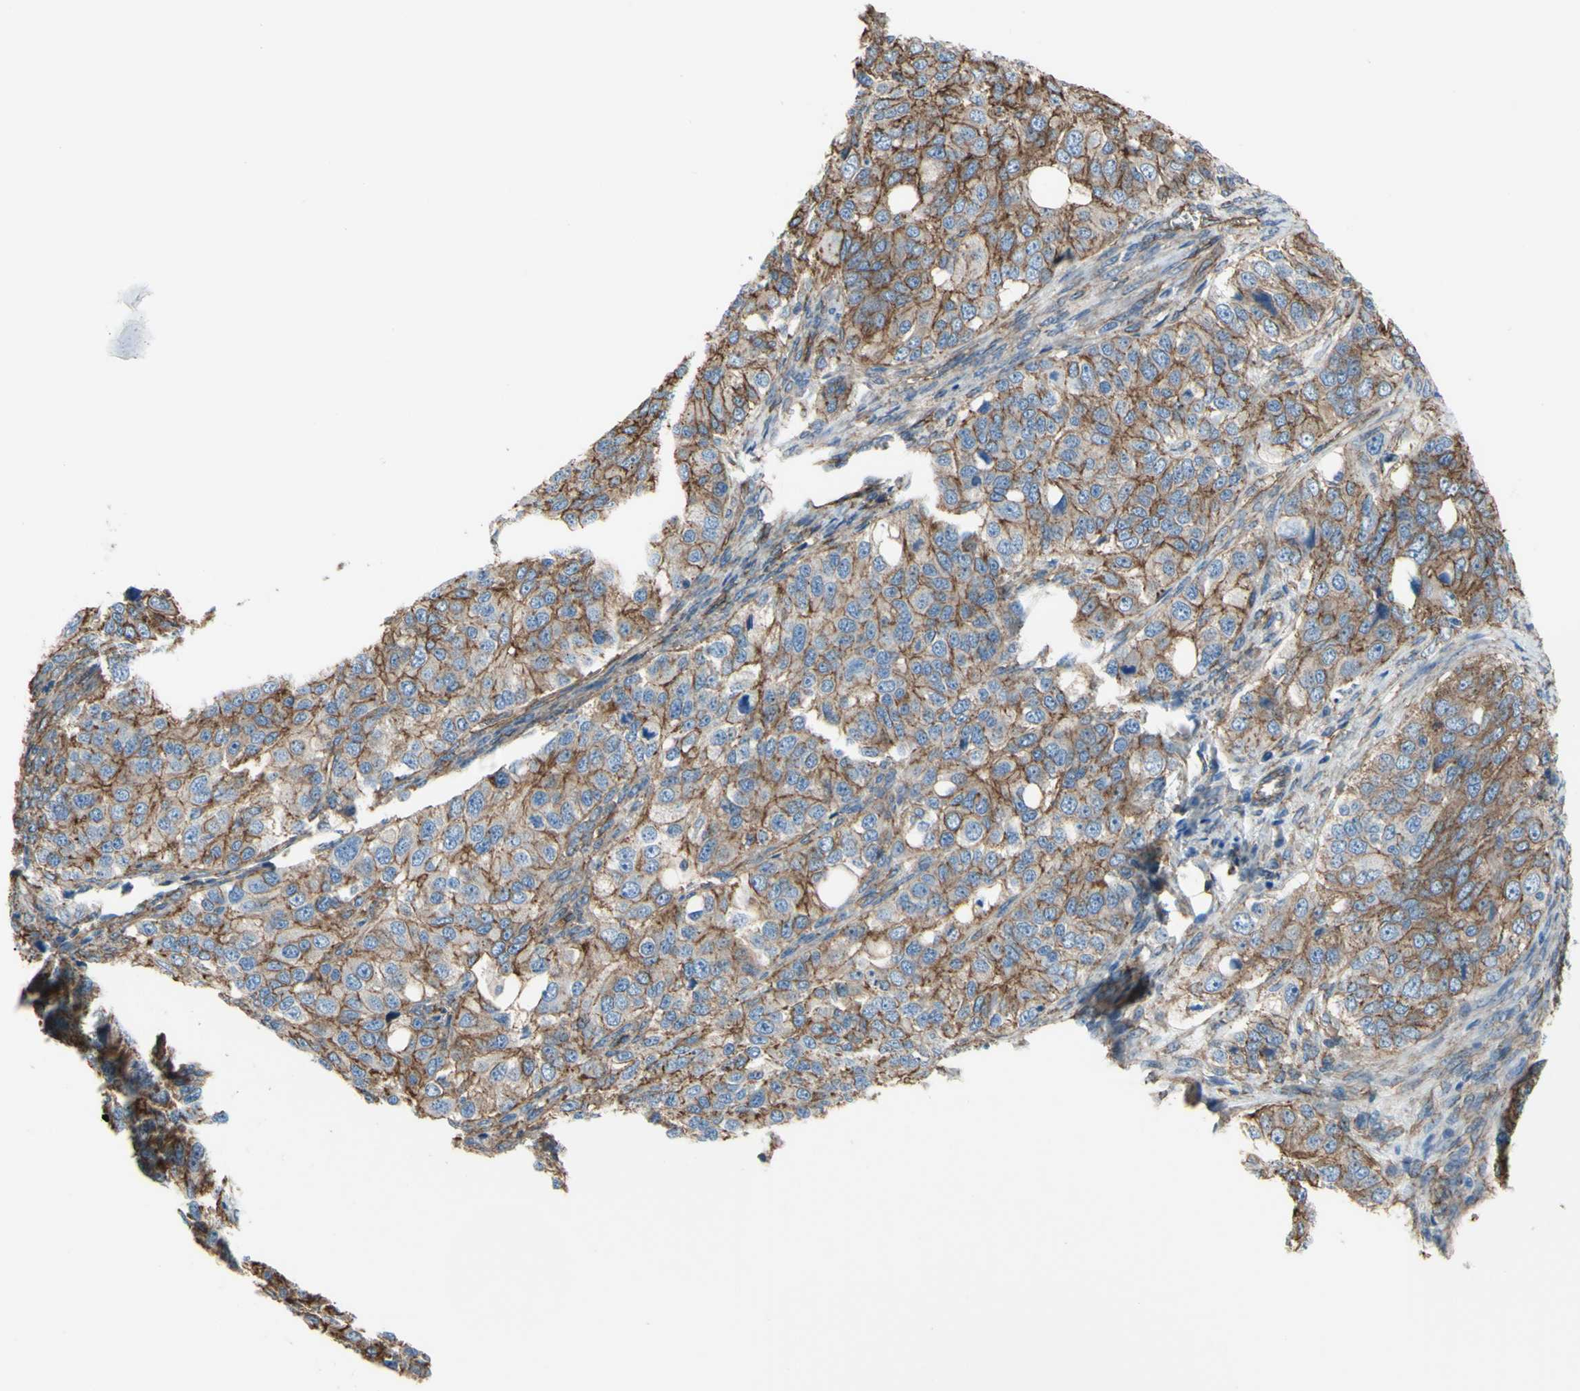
{"staining": {"intensity": "moderate", "quantity": ">75%", "location": "cytoplasmic/membranous"}, "tissue": "ovarian cancer", "cell_type": "Tumor cells", "image_type": "cancer", "snomed": [{"axis": "morphology", "description": "Carcinoma, endometroid"}, {"axis": "topography", "description": "Ovary"}], "caption": "Tumor cells reveal moderate cytoplasmic/membranous positivity in about >75% of cells in ovarian cancer (endometroid carcinoma).", "gene": "TPBG", "patient": {"sex": "female", "age": 51}}